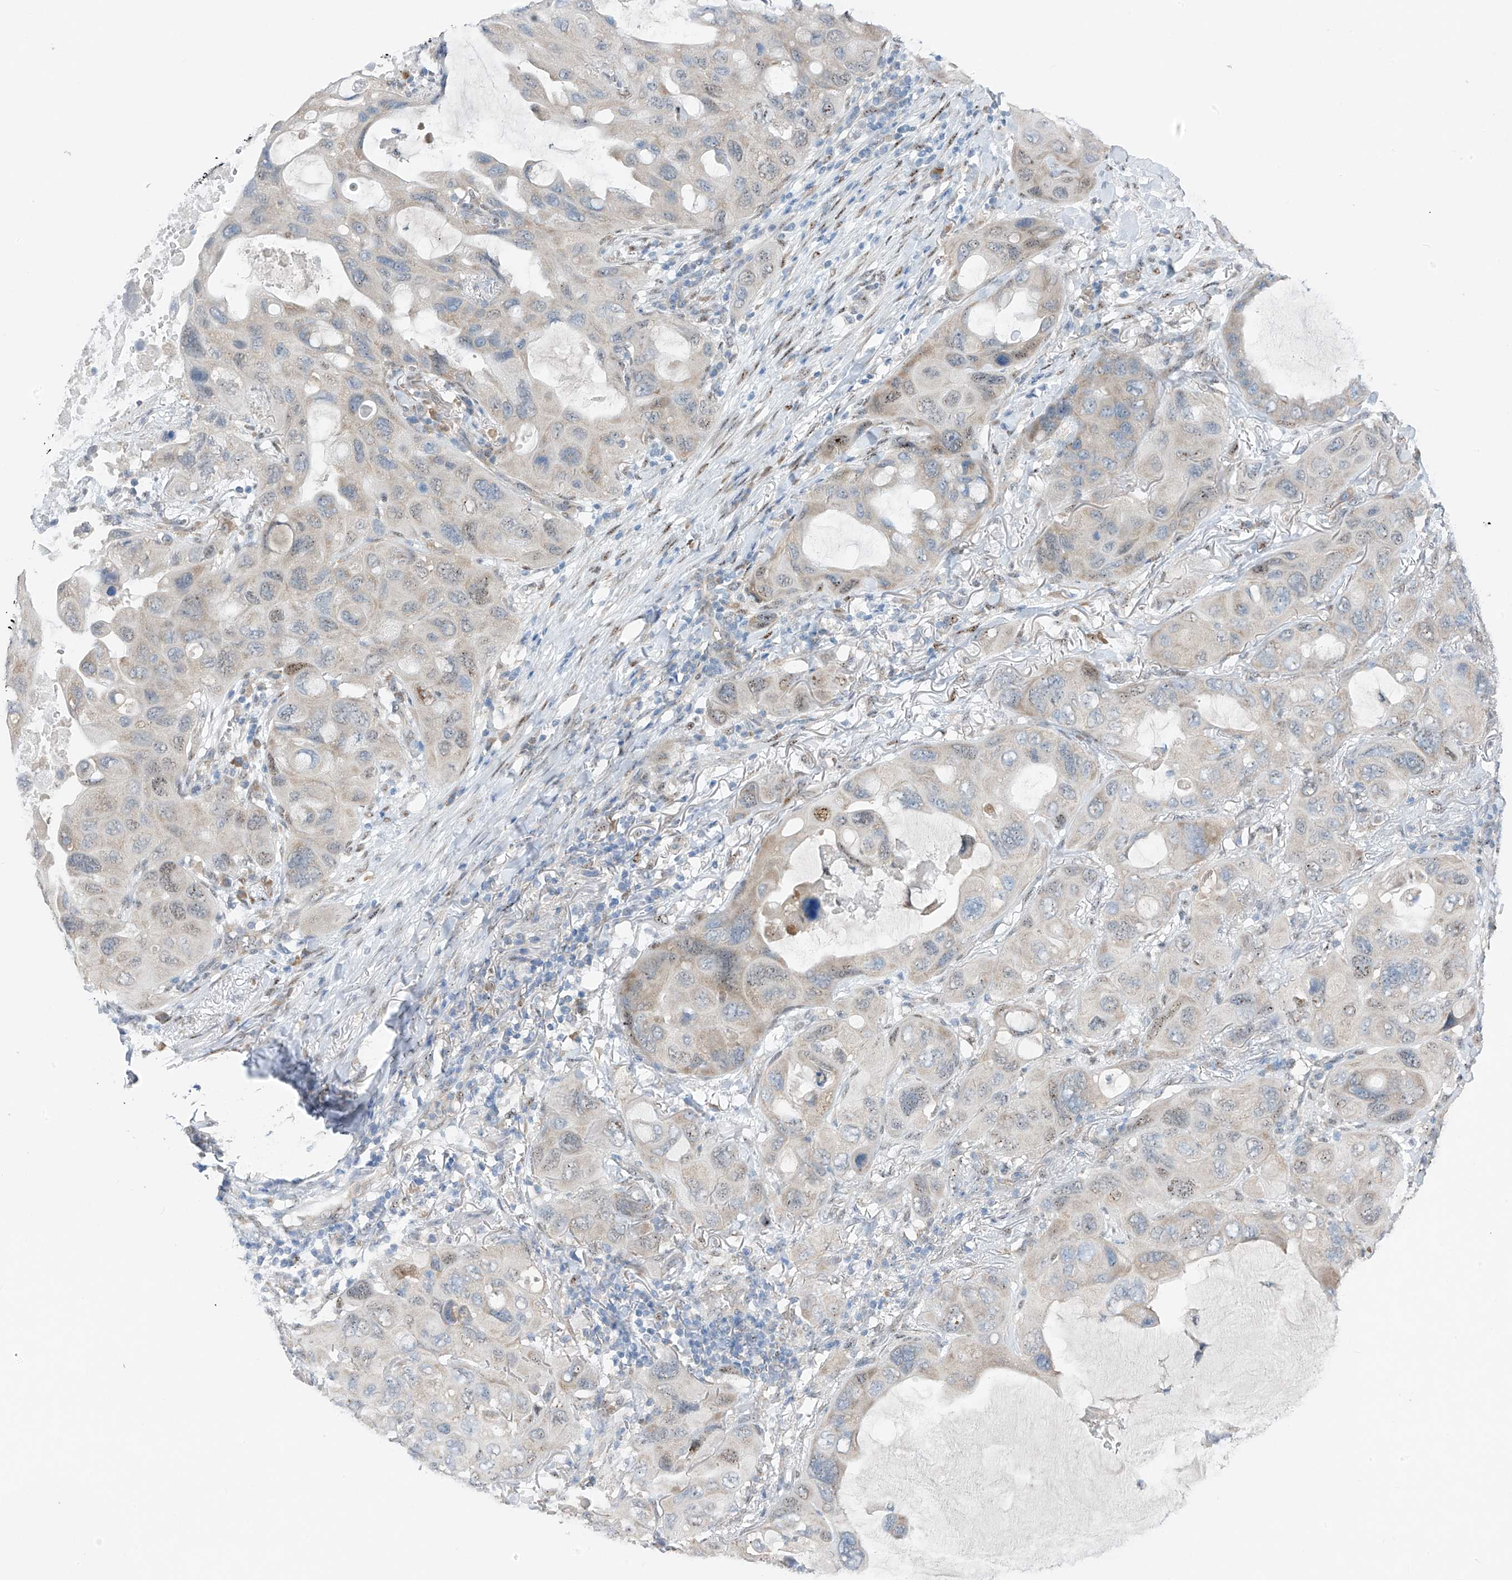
{"staining": {"intensity": "weak", "quantity": "25%-75%", "location": "cytoplasmic/membranous,nuclear"}, "tissue": "lung cancer", "cell_type": "Tumor cells", "image_type": "cancer", "snomed": [{"axis": "morphology", "description": "Squamous cell carcinoma, NOS"}, {"axis": "topography", "description": "Lung"}], "caption": "There is low levels of weak cytoplasmic/membranous and nuclear positivity in tumor cells of squamous cell carcinoma (lung), as demonstrated by immunohistochemical staining (brown color).", "gene": "RPL4", "patient": {"sex": "female", "age": 73}}